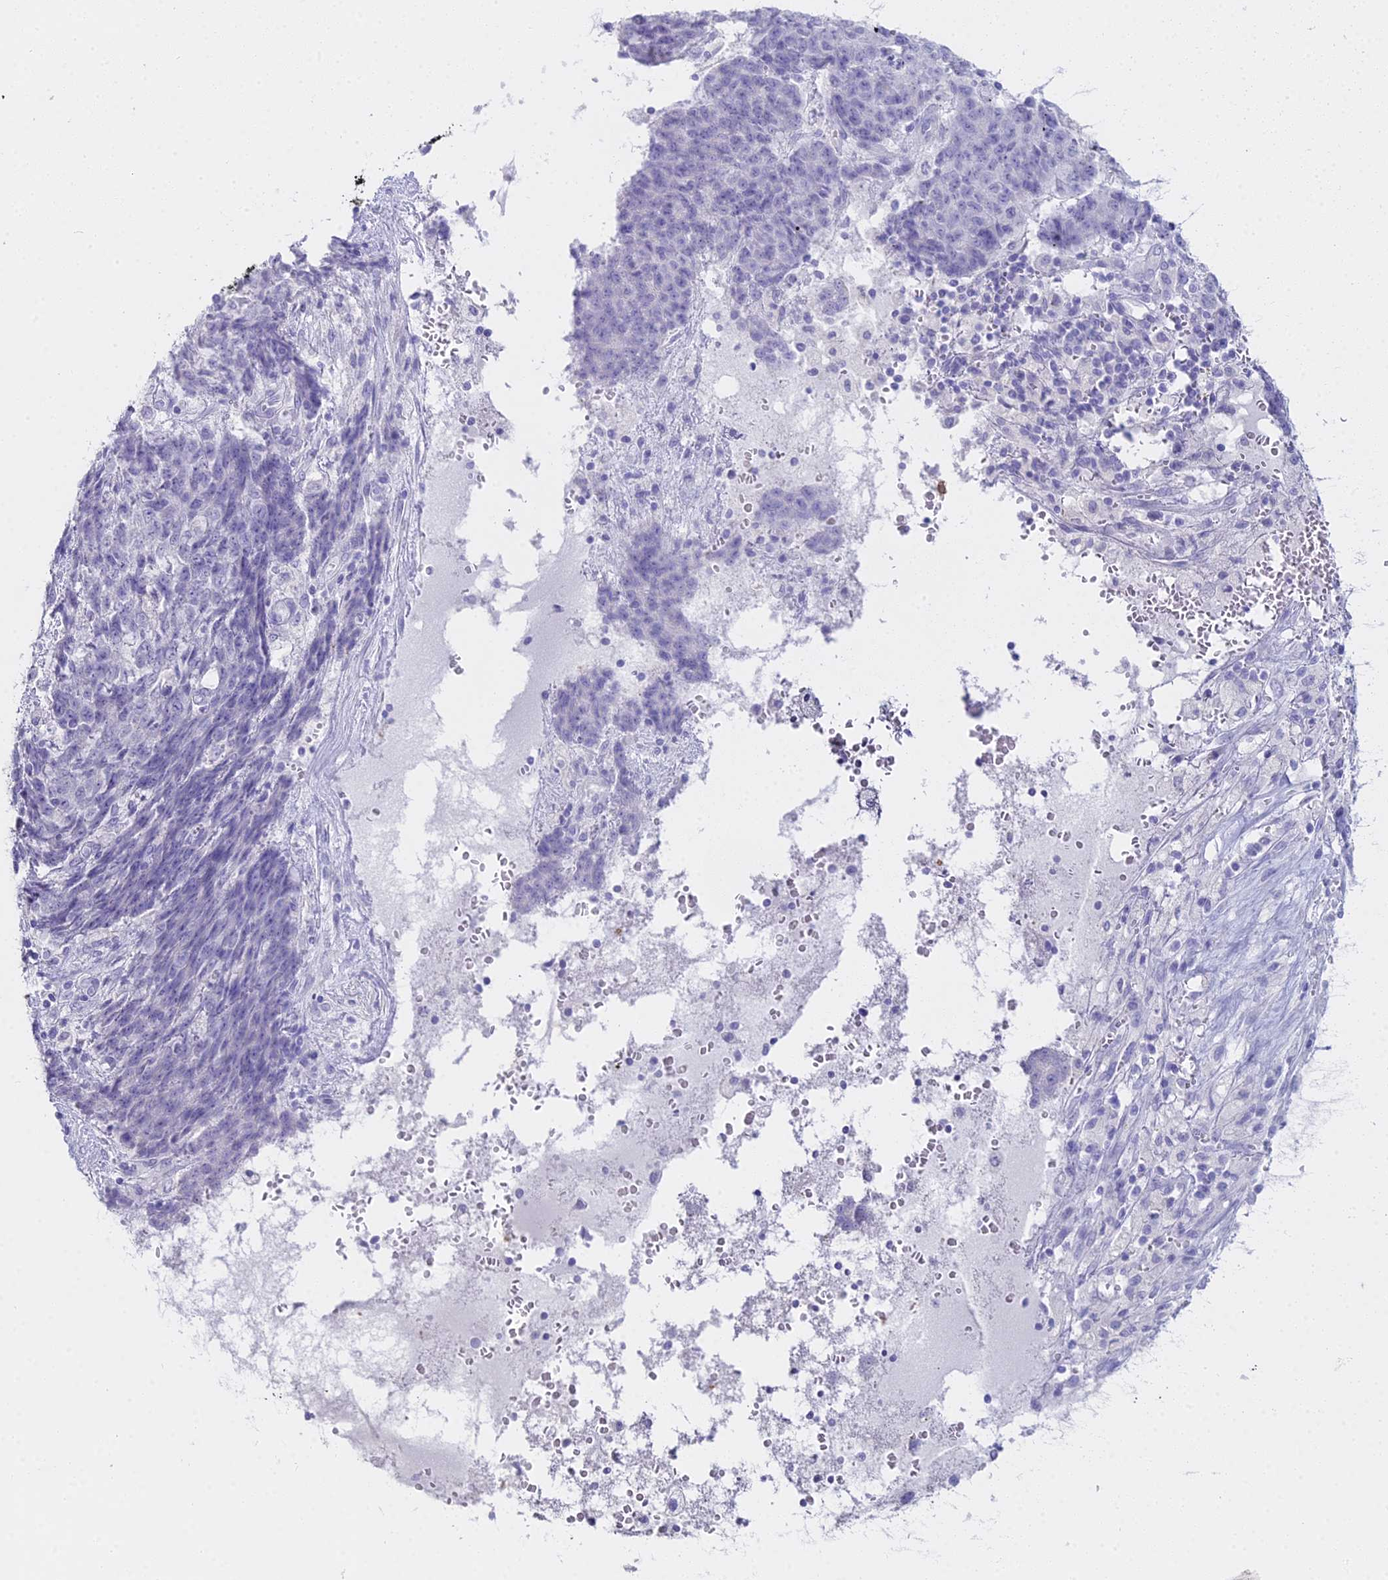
{"staining": {"intensity": "negative", "quantity": "none", "location": "none"}, "tissue": "ovarian cancer", "cell_type": "Tumor cells", "image_type": "cancer", "snomed": [{"axis": "morphology", "description": "Carcinoma, endometroid"}, {"axis": "topography", "description": "Ovary"}], "caption": "There is no significant expression in tumor cells of ovarian cancer (endometroid carcinoma).", "gene": "ALPP", "patient": {"sex": "female", "age": 42}}